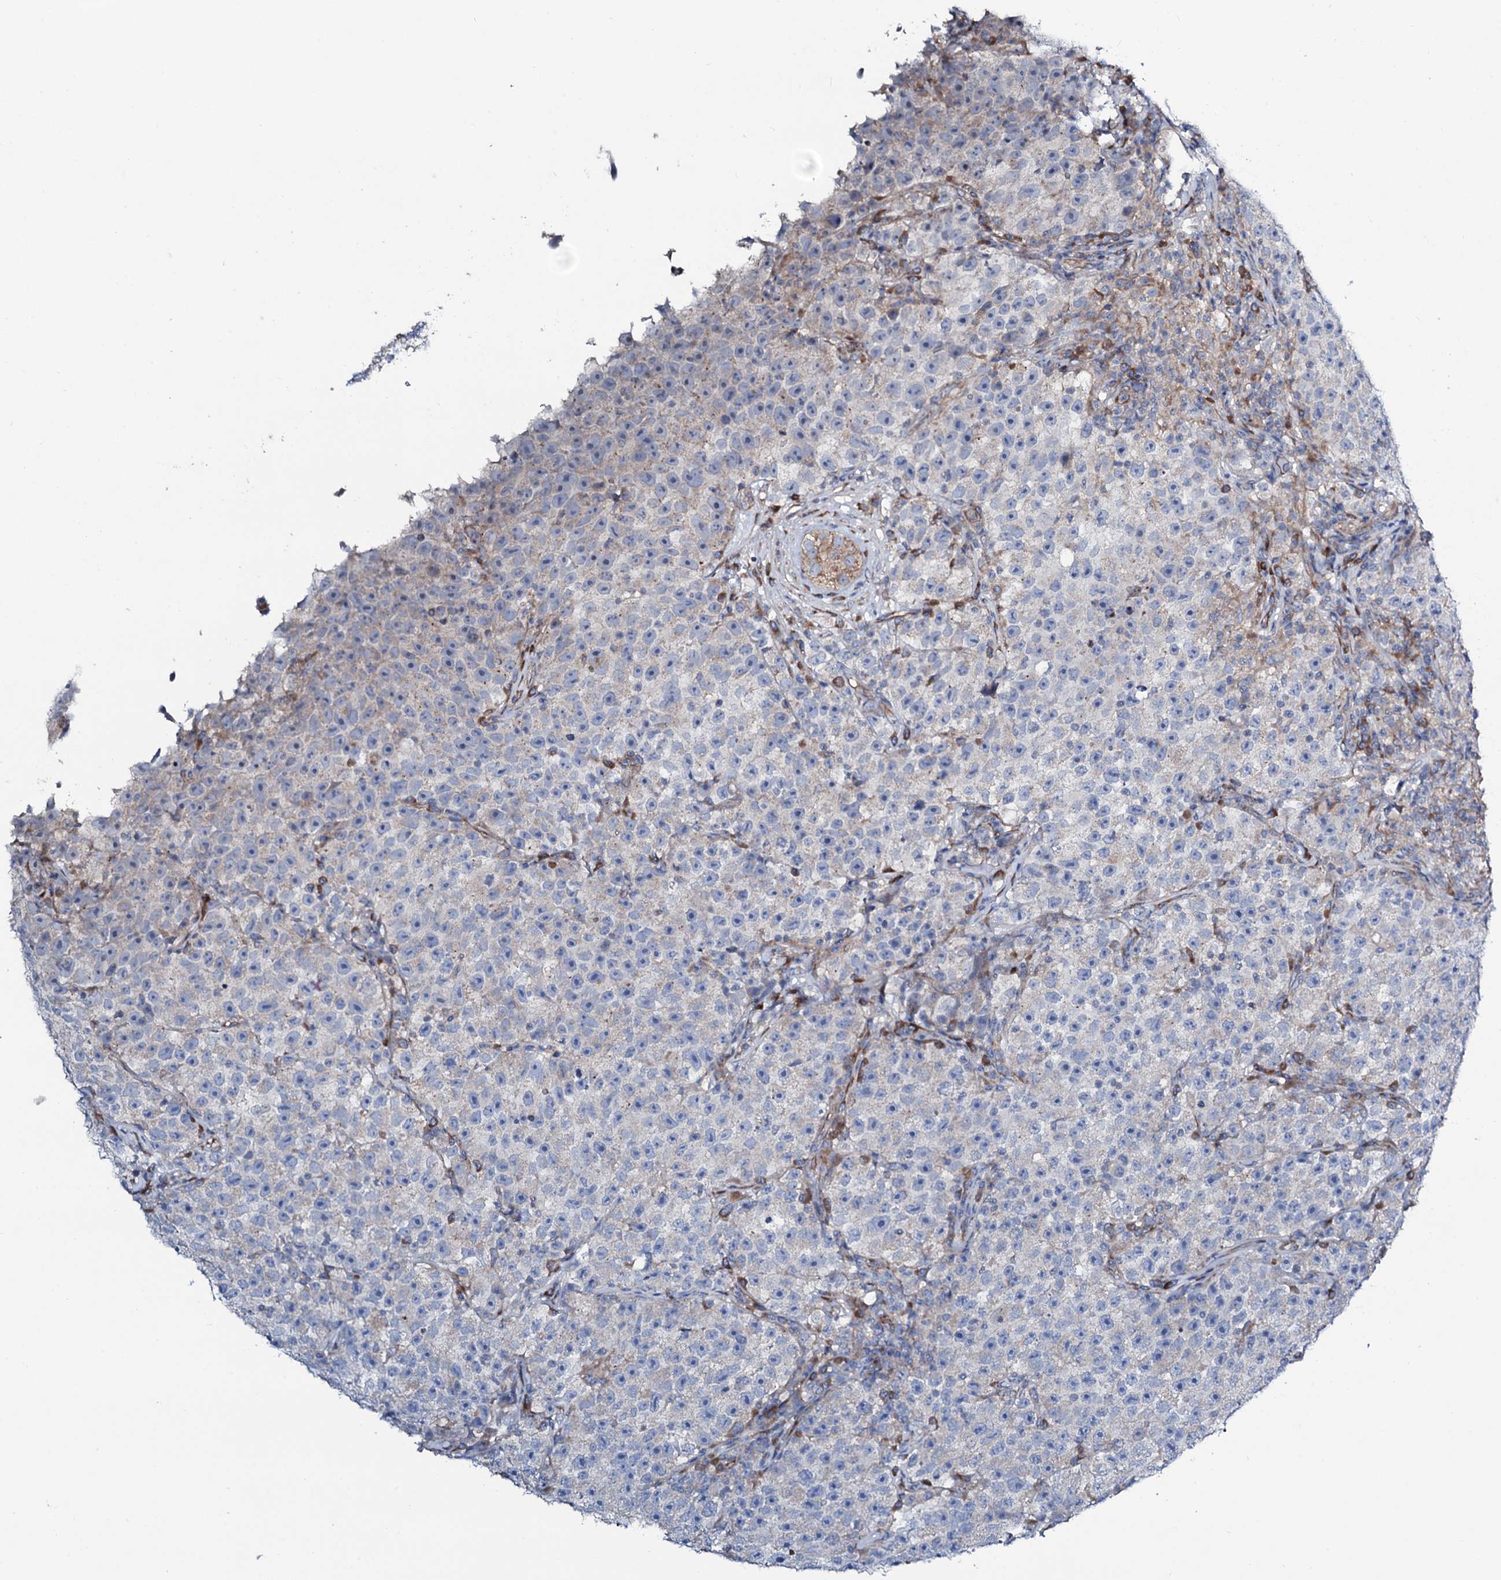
{"staining": {"intensity": "negative", "quantity": "none", "location": "none"}, "tissue": "testis cancer", "cell_type": "Tumor cells", "image_type": "cancer", "snomed": [{"axis": "morphology", "description": "Seminoma, NOS"}, {"axis": "topography", "description": "Testis"}], "caption": "Testis cancer (seminoma) stained for a protein using immunohistochemistry (IHC) exhibits no staining tumor cells.", "gene": "STARD13", "patient": {"sex": "male", "age": 22}}